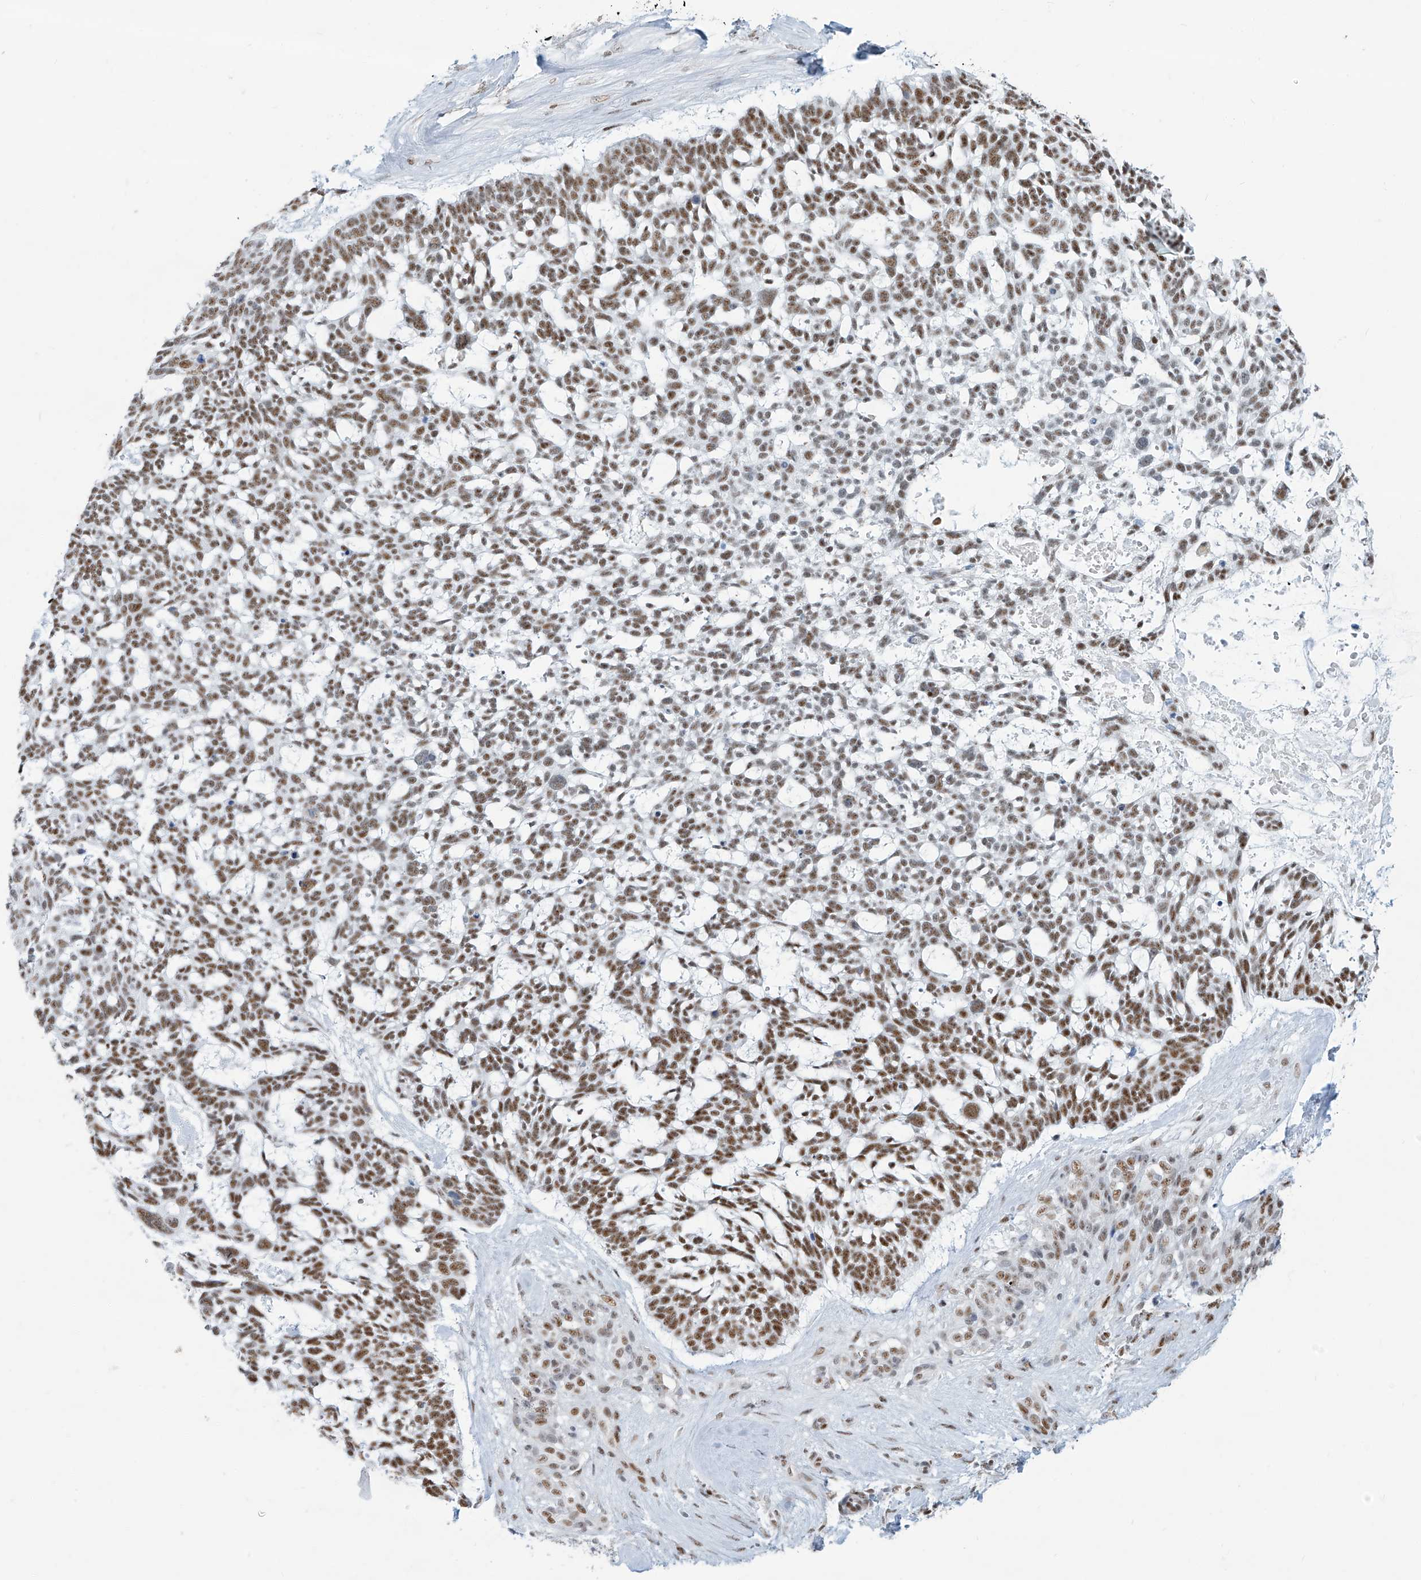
{"staining": {"intensity": "moderate", "quantity": ">75%", "location": "nuclear"}, "tissue": "skin cancer", "cell_type": "Tumor cells", "image_type": "cancer", "snomed": [{"axis": "morphology", "description": "Basal cell carcinoma"}, {"axis": "topography", "description": "Skin"}], "caption": "An image of skin cancer stained for a protein exhibits moderate nuclear brown staining in tumor cells.", "gene": "SARNP", "patient": {"sex": "male", "age": 88}}